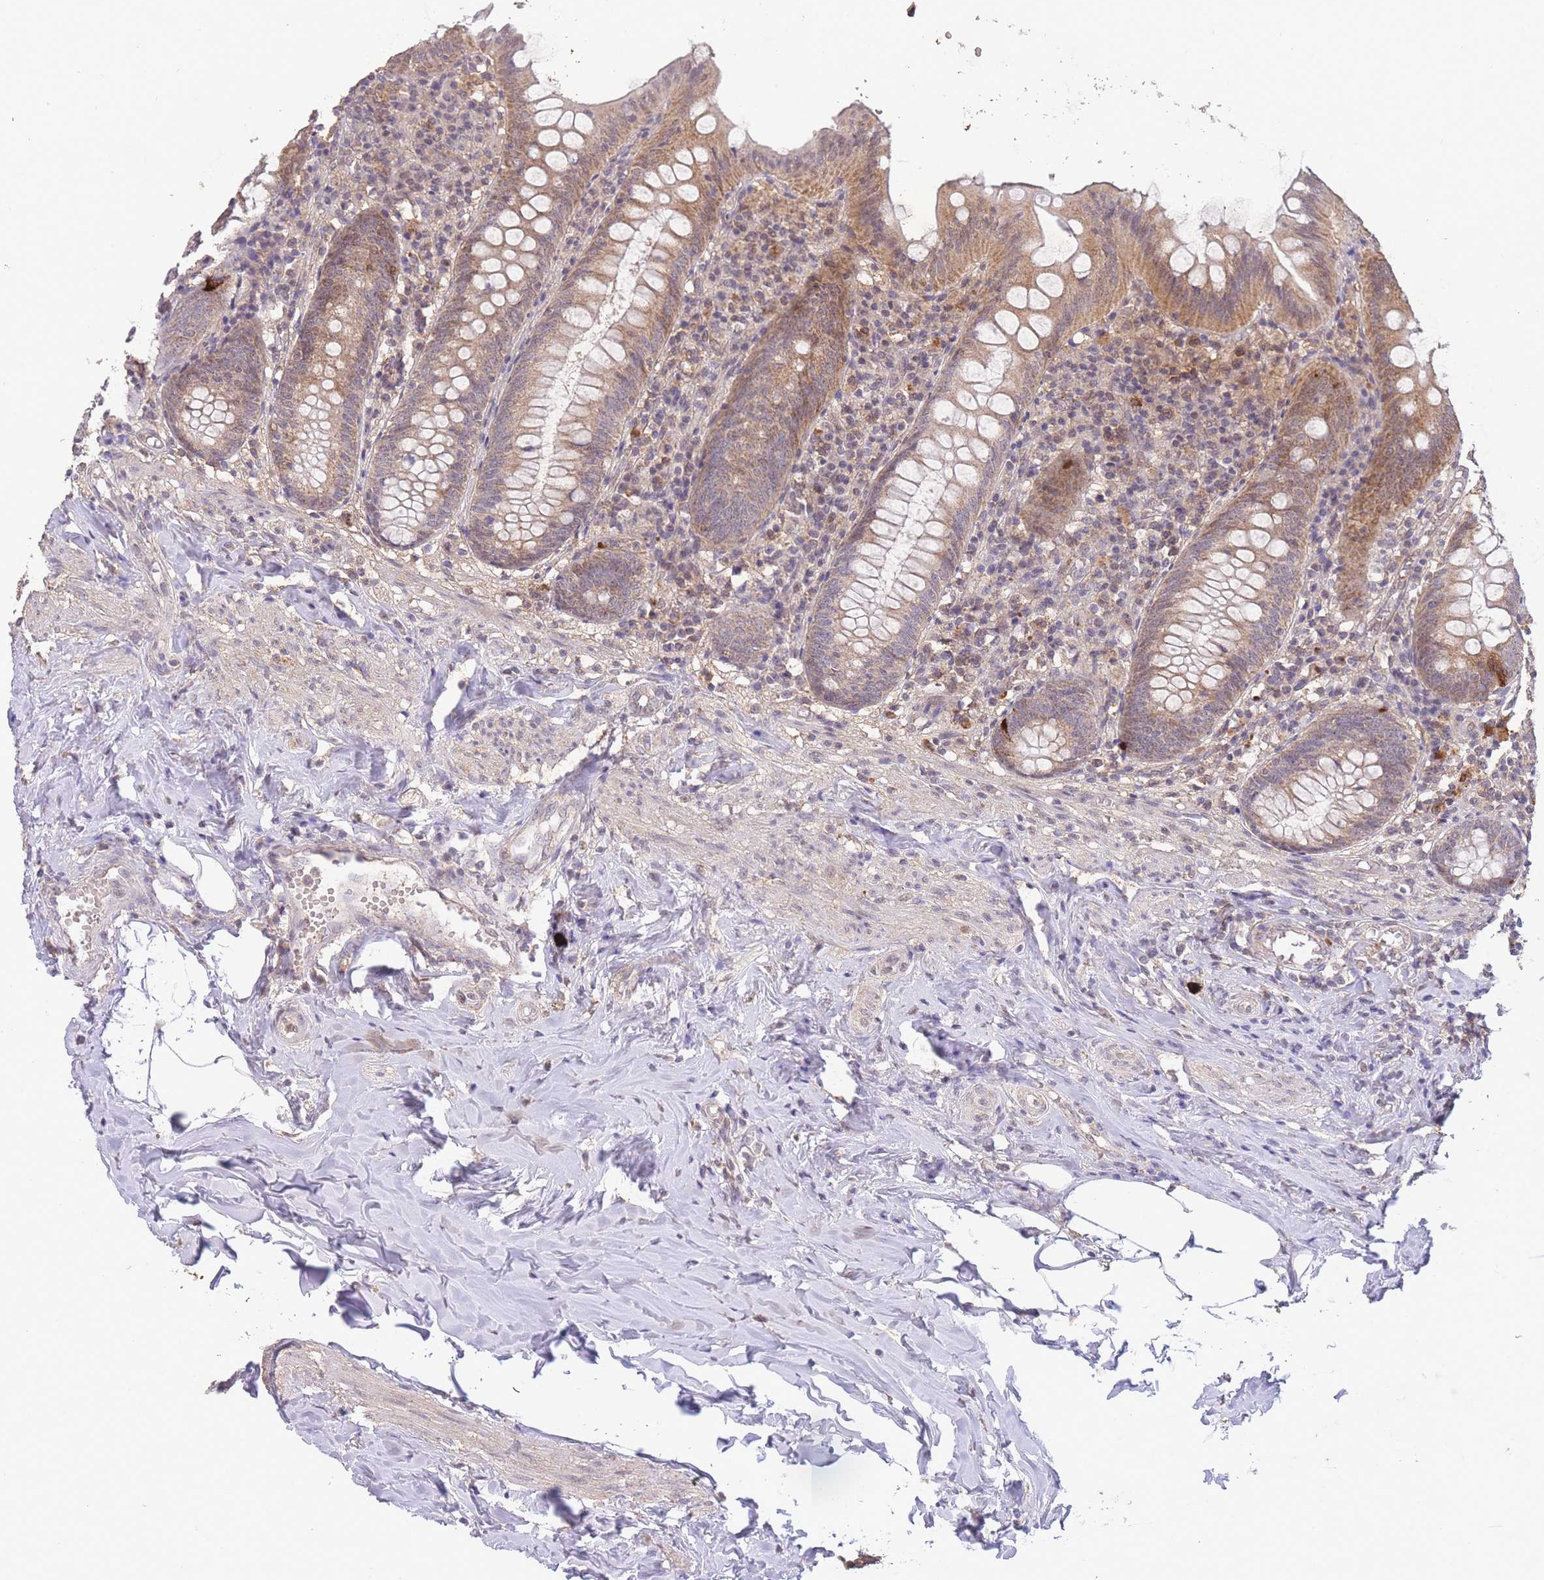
{"staining": {"intensity": "moderate", "quantity": ">75%", "location": "cytoplasmic/membranous"}, "tissue": "appendix", "cell_type": "Glandular cells", "image_type": "normal", "snomed": [{"axis": "morphology", "description": "Normal tissue, NOS"}, {"axis": "topography", "description": "Appendix"}], "caption": "Protein staining demonstrates moderate cytoplasmic/membranous expression in about >75% of glandular cells in normal appendix. (brown staining indicates protein expression, while blue staining denotes nuclei).", "gene": "RNF144B", "patient": {"sex": "female", "age": 54}}